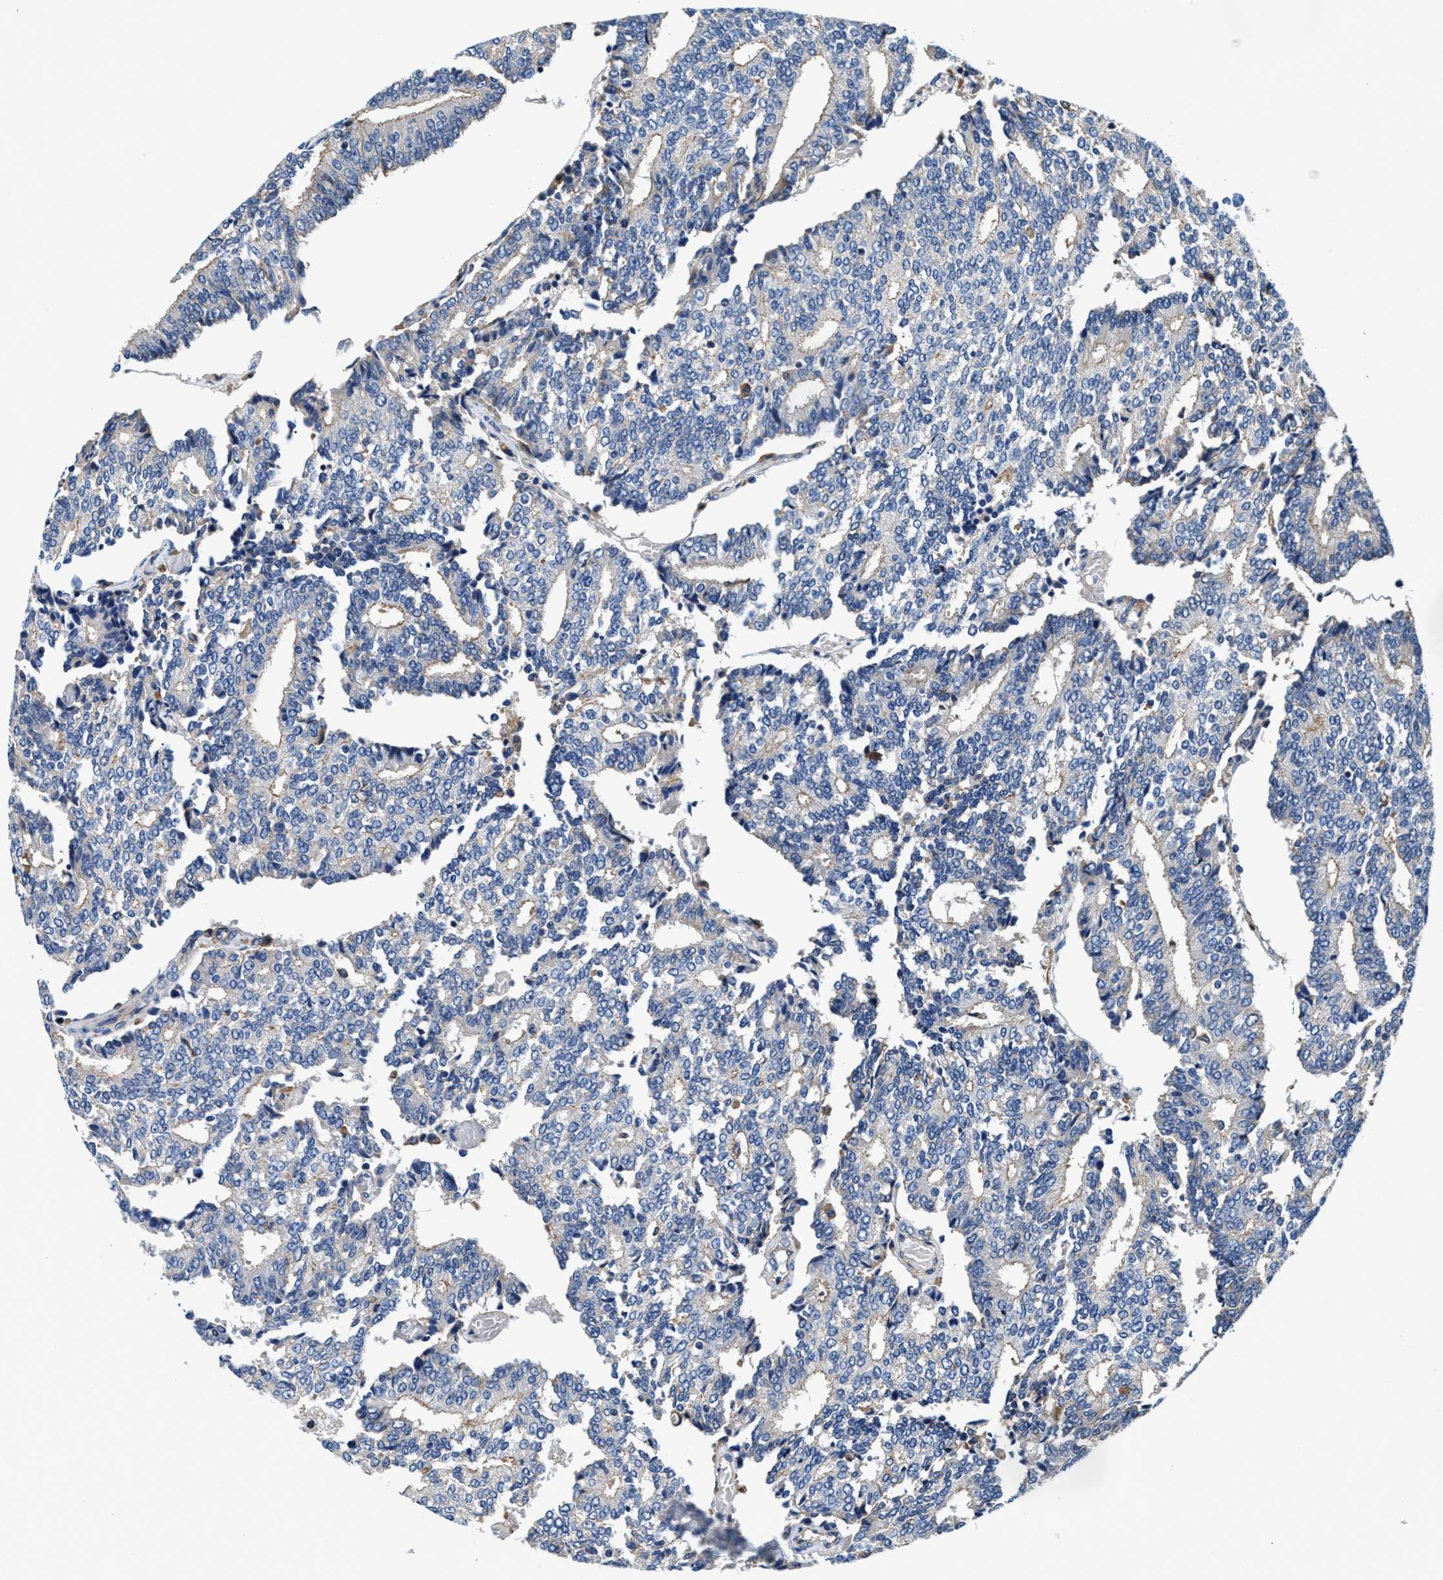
{"staining": {"intensity": "weak", "quantity": "<25%", "location": "cytoplasmic/membranous"}, "tissue": "prostate cancer", "cell_type": "Tumor cells", "image_type": "cancer", "snomed": [{"axis": "morphology", "description": "Adenocarcinoma, High grade"}, {"axis": "topography", "description": "Prostate"}], "caption": "The photomicrograph reveals no significant staining in tumor cells of prostate adenocarcinoma (high-grade).", "gene": "PPP1R9B", "patient": {"sex": "male", "age": 55}}